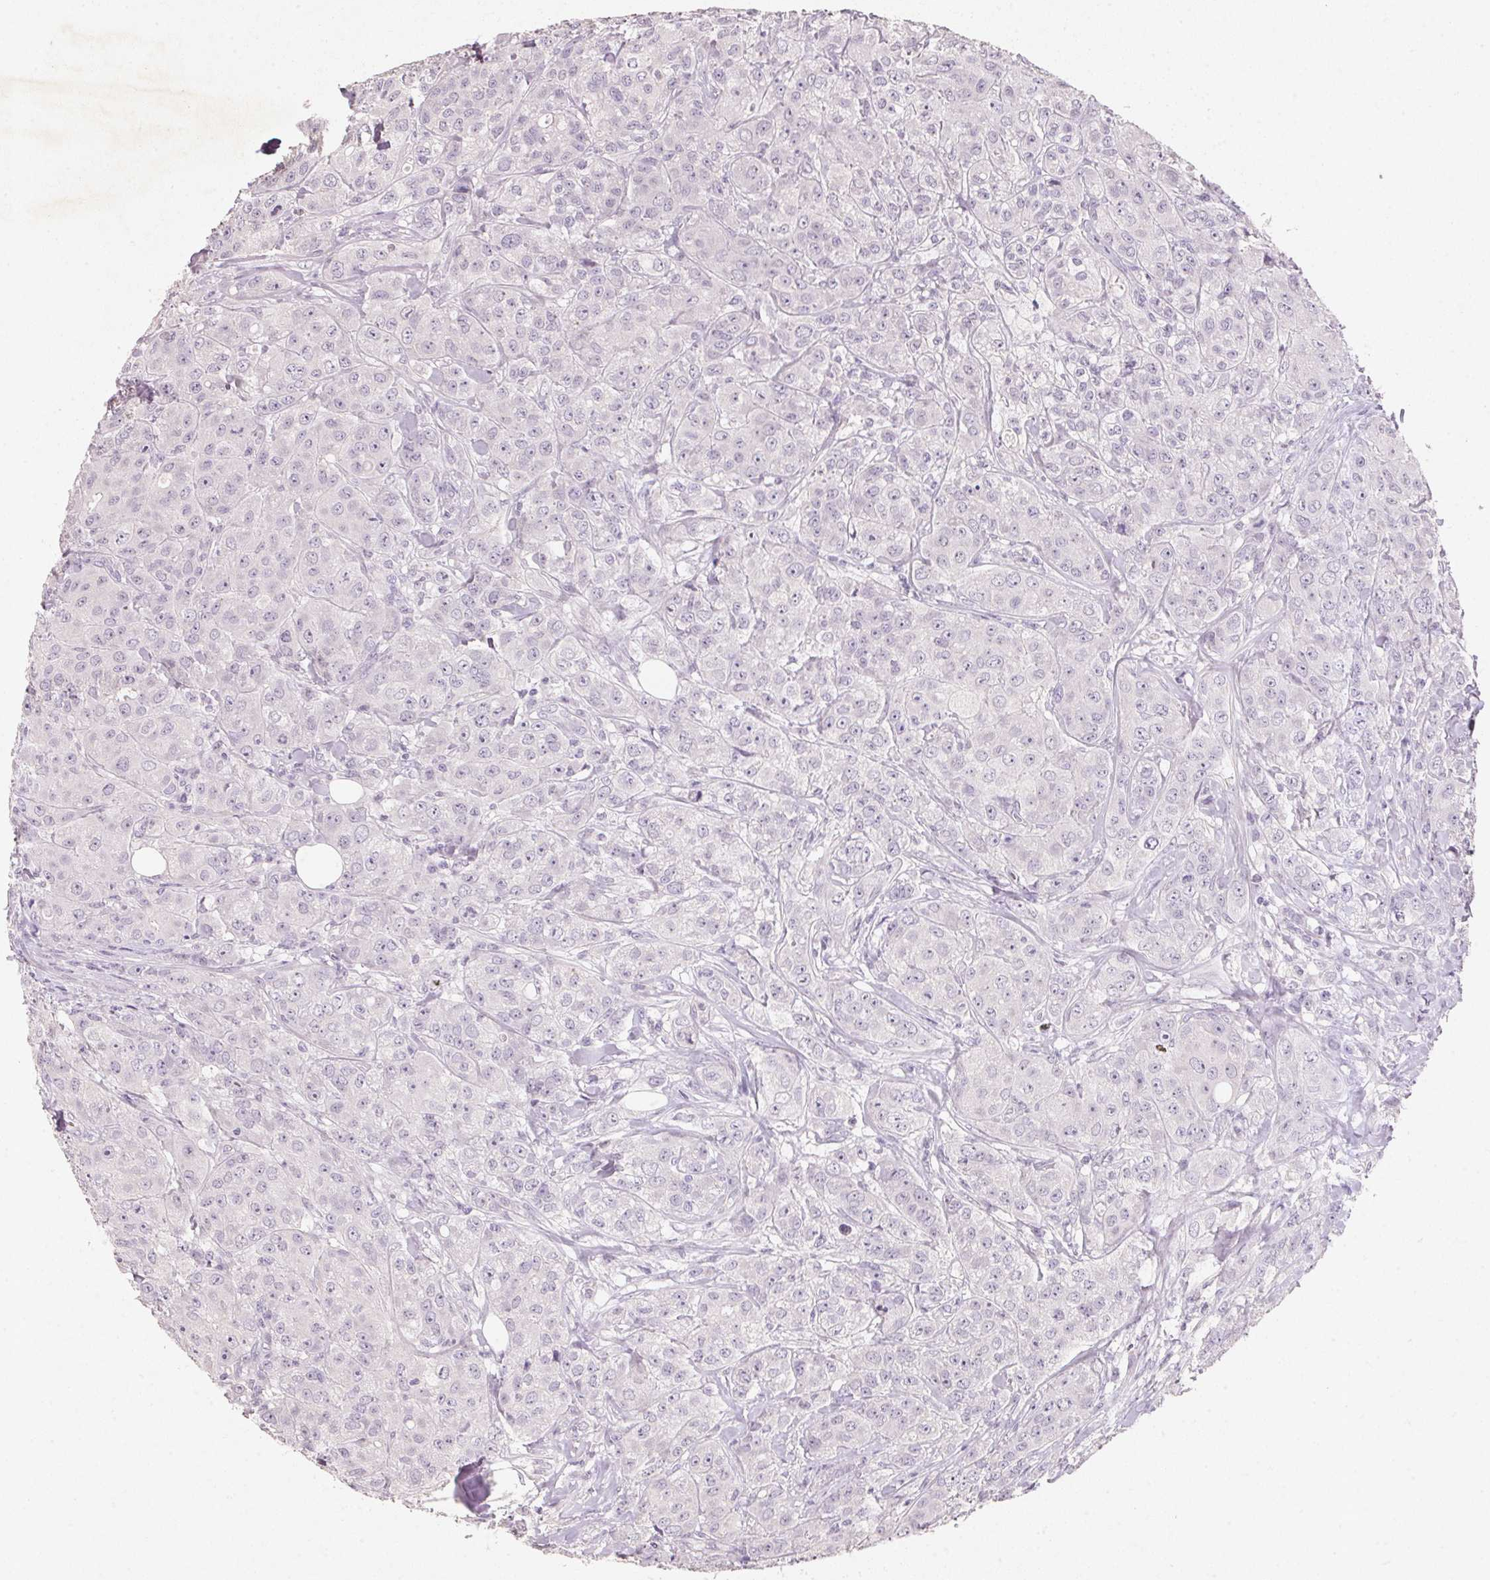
{"staining": {"intensity": "negative", "quantity": "none", "location": "none"}, "tissue": "breast cancer", "cell_type": "Tumor cells", "image_type": "cancer", "snomed": [{"axis": "morphology", "description": "Duct carcinoma"}, {"axis": "topography", "description": "Breast"}], "caption": "Human breast intraductal carcinoma stained for a protein using IHC exhibits no positivity in tumor cells.", "gene": "CXCL5", "patient": {"sex": "female", "age": 43}}